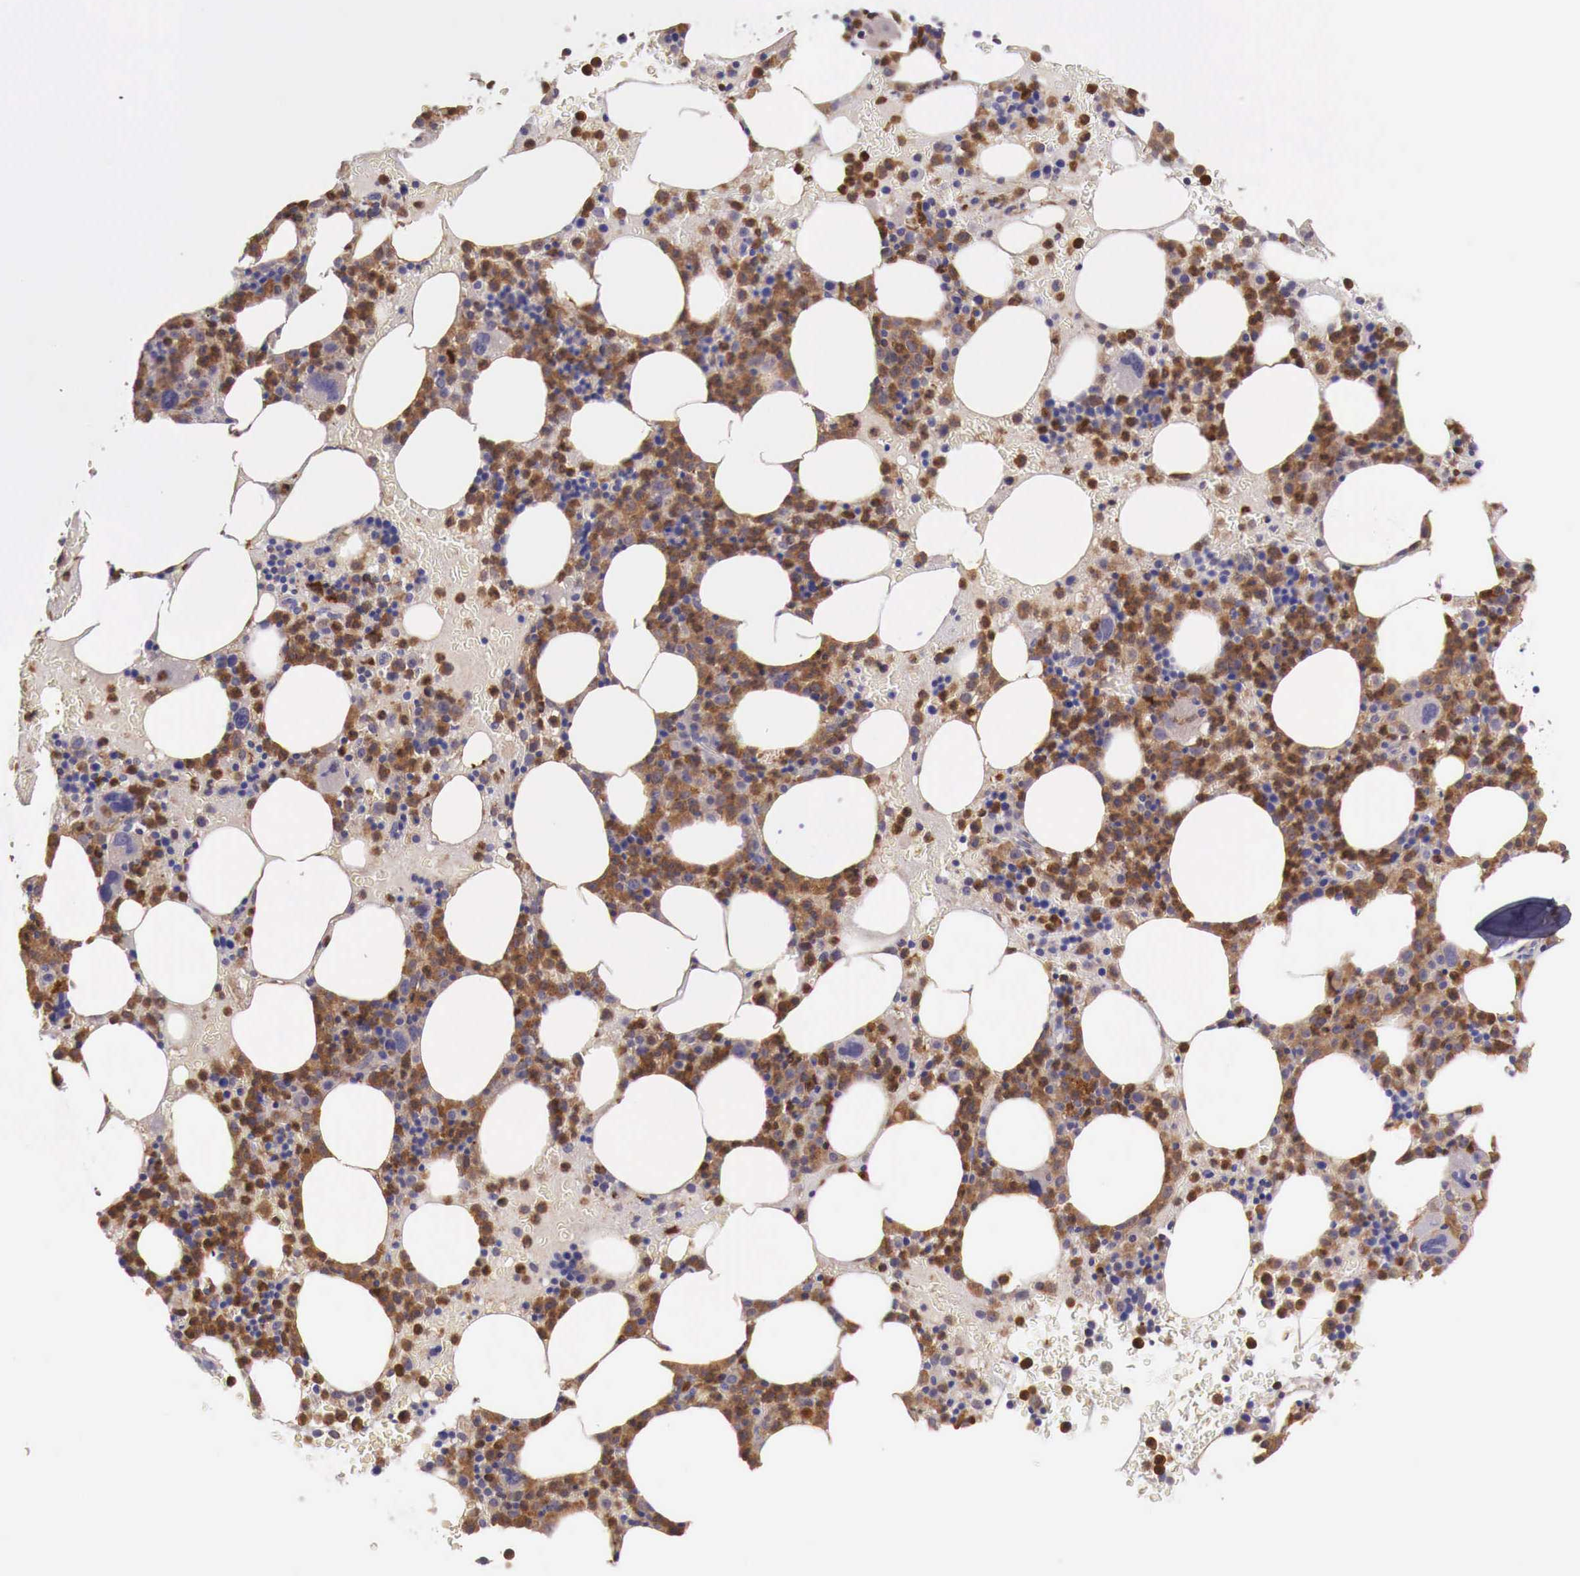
{"staining": {"intensity": "strong", "quantity": "25%-75%", "location": "cytoplasmic/membranous"}, "tissue": "bone marrow", "cell_type": "Hematopoietic cells", "image_type": "normal", "snomed": [{"axis": "morphology", "description": "Normal tissue, NOS"}, {"axis": "topography", "description": "Bone marrow"}], "caption": "DAB immunohistochemical staining of unremarkable bone marrow demonstrates strong cytoplasmic/membranous protein staining in about 25%-75% of hematopoietic cells. (DAB IHC with brightfield microscopy, high magnification).", "gene": "GAB2", "patient": {"sex": "female", "age": 88}}